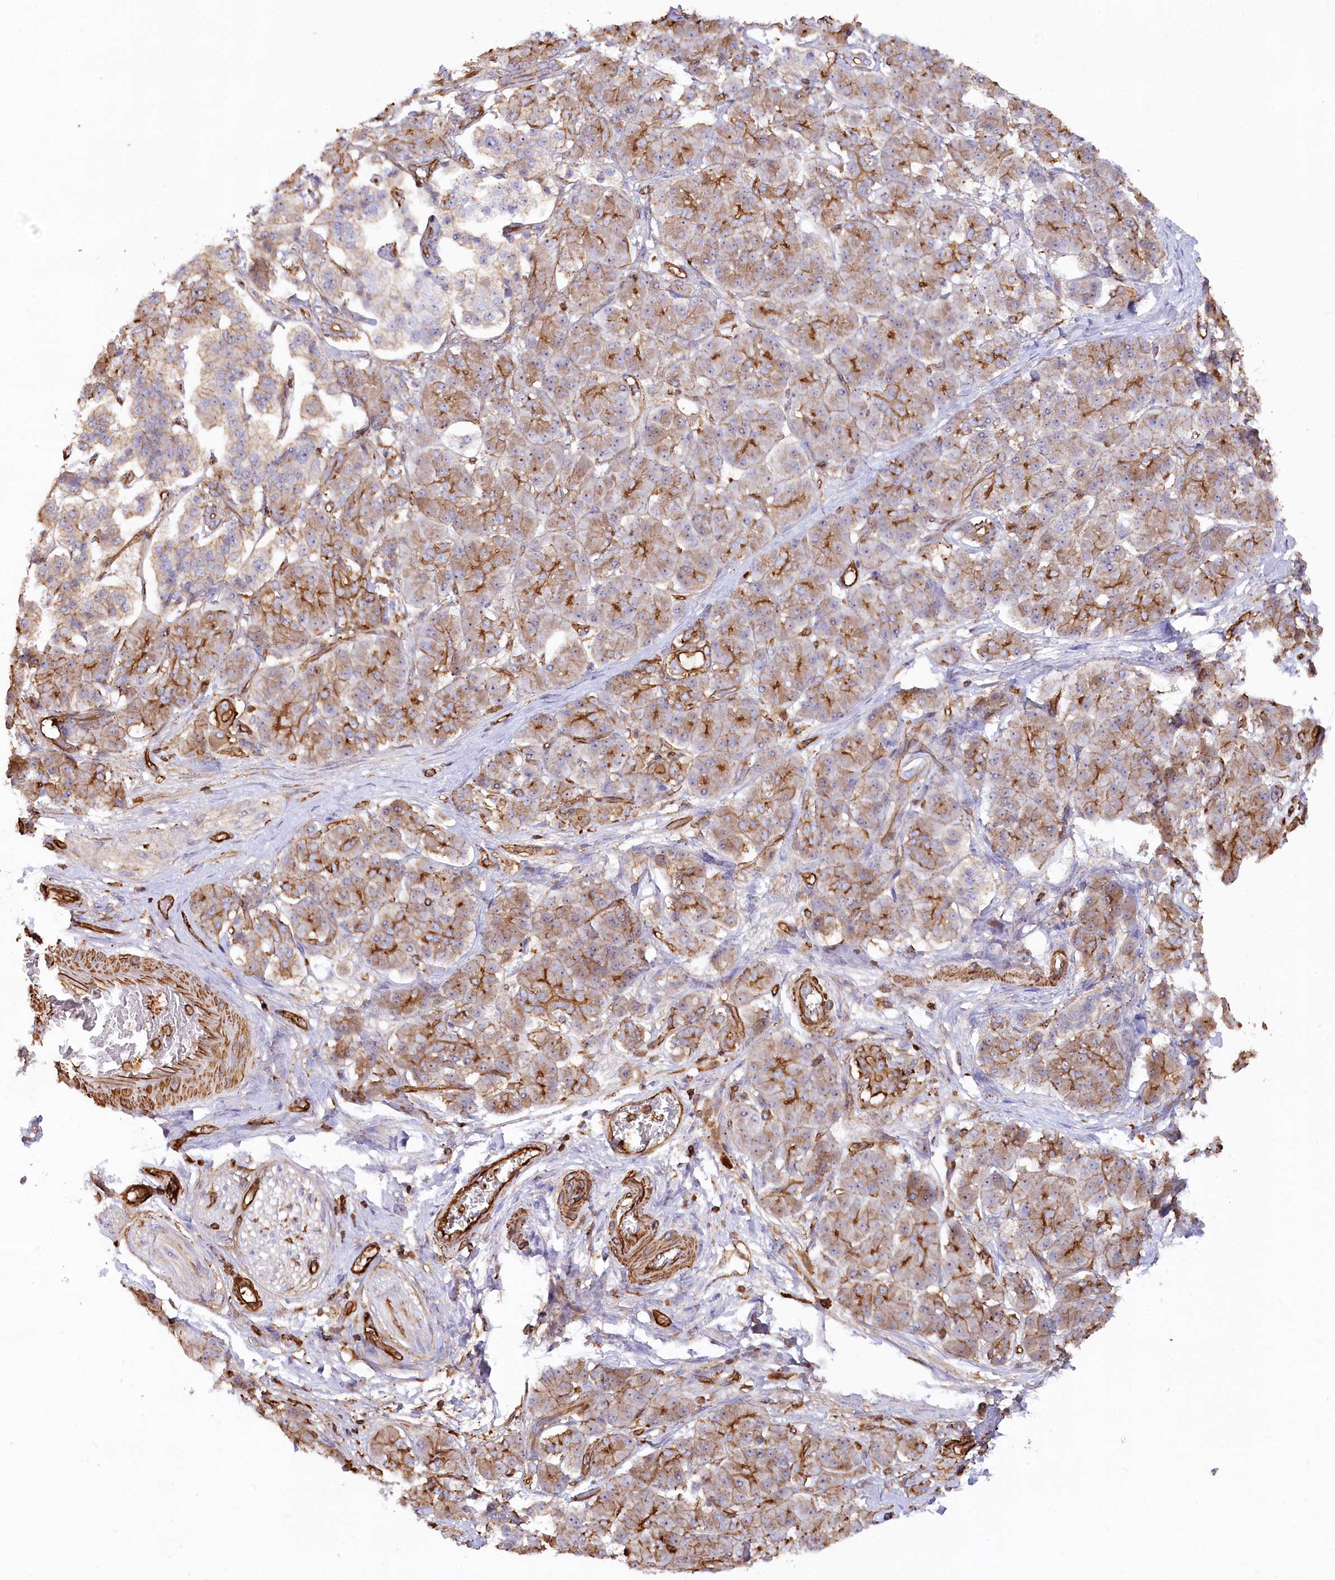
{"staining": {"intensity": "moderate", "quantity": "25%-75%", "location": "cytoplasmic/membranous"}, "tissue": "pancreatic cancer", "cell_type": "Tumor cells", "image_type": "cancer", "snomed": [{"axis": "morphology", "description": "Adenocarcinoma, NOS"}, {"axis": "topography", "description": "Pancreas"}], "caption": "Immunohistochemical staining of human pancreatic adenocarcinoma shows medium levels of moderate cytoplasmic/membranous expression in approximately 25%-75% of tumor cells. (DAB IHC, brown staining for protein, blue staining for nuclei).", "gene": "WDR36", "patient": {"sex": "female", "age": 61}}